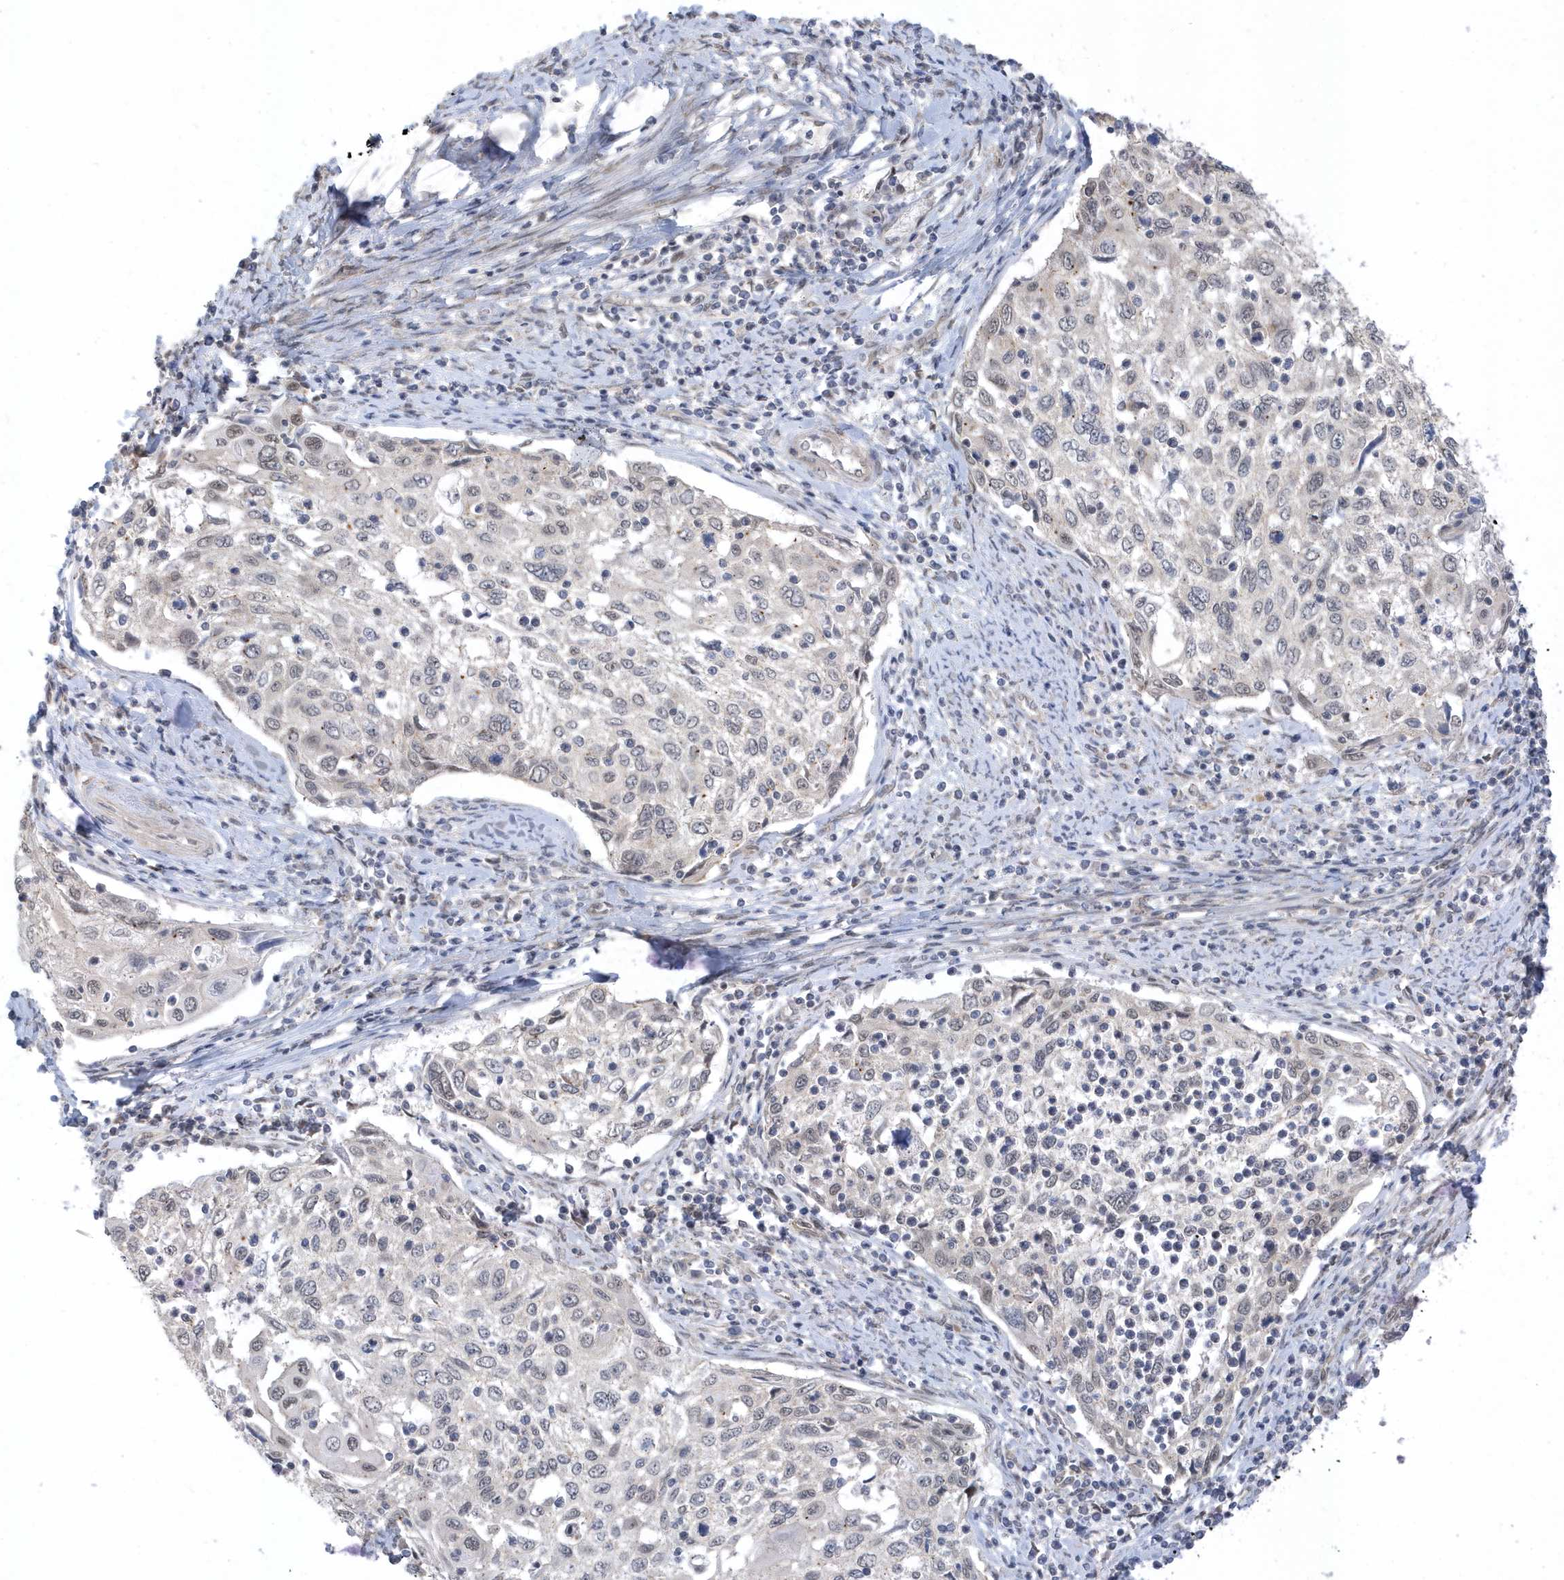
{"staining": {"intensity": "negative", "quantity": "none", "location": "none"}, "tissue": "cervical cancer", "cell_type": "Tumor cells", "image_type": "cancer", "snomed": [{"axis": "morphology", "description": "Squamous cell carcinoma, NOS"}, {"axis": "topography", "description": "Cervix"}], "caption": "IHC of human cervical cancer shows no staining in tumor cells.", "gene": "USP53", "patient": {"sex": "female", "age": 70}}